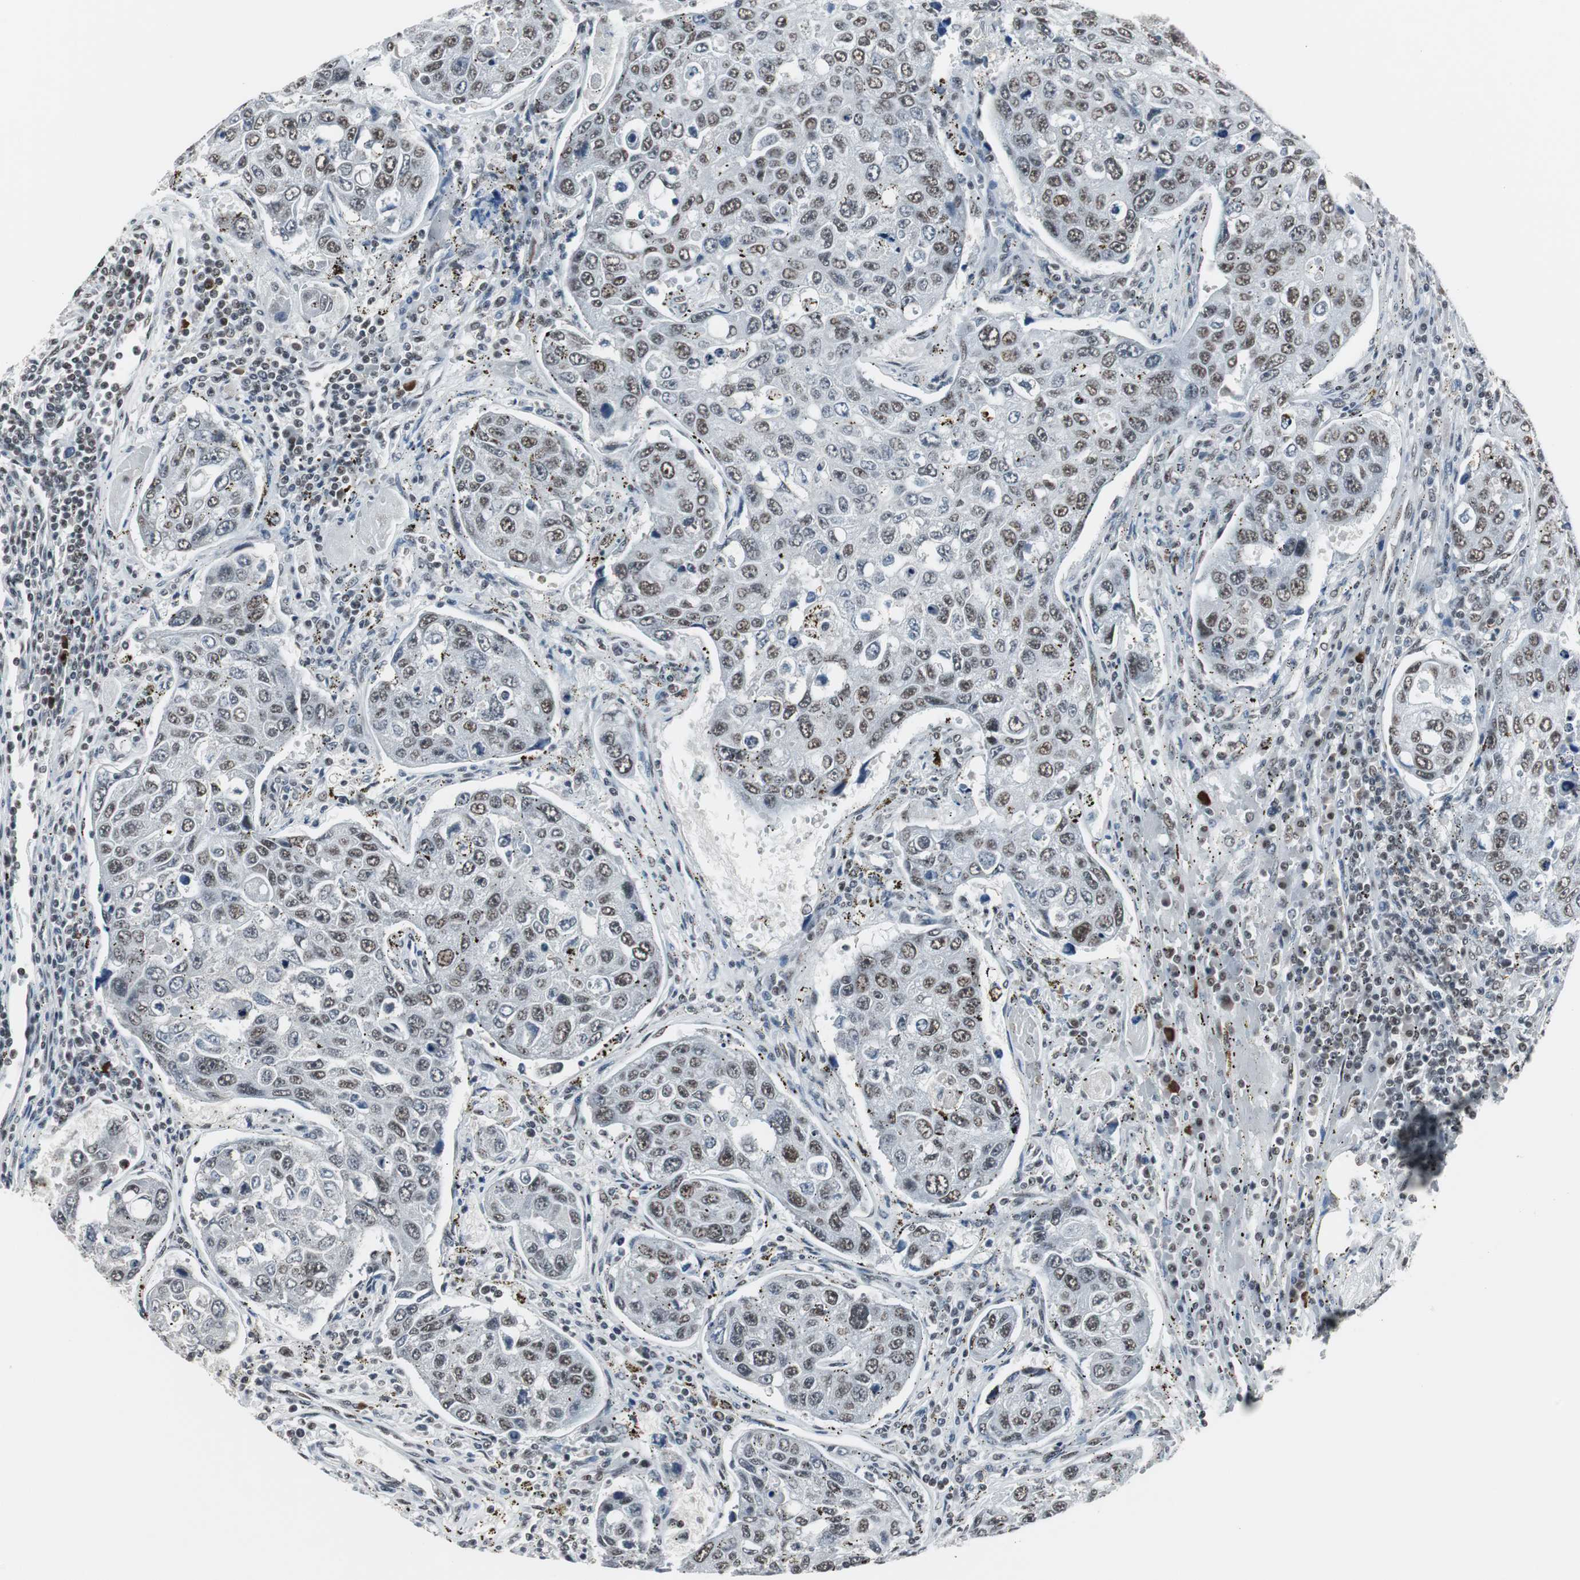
{"staining": {"intensity": "strong", "quantity": ">75%", "location": "nuclear"}, "tissue": "urothelial cancer", "cell_type": "Tumor cells", "image_type": "cancer", "snomed": [{"axis": "morphology", "description": "Urothelial carcinoma, High grade"}, {"axis": "topography", "description": "Lymph node"}, {"axis": "topography", "description": "Urinary bladder"}], "caption": "An image showing strong nuclear staining in about >75% of tumor cells in urothelial cancer, as visualized by brown immunohistochemical staining.", "gene": "TAF7", "patient": {"sex": "male", "age": 51}}